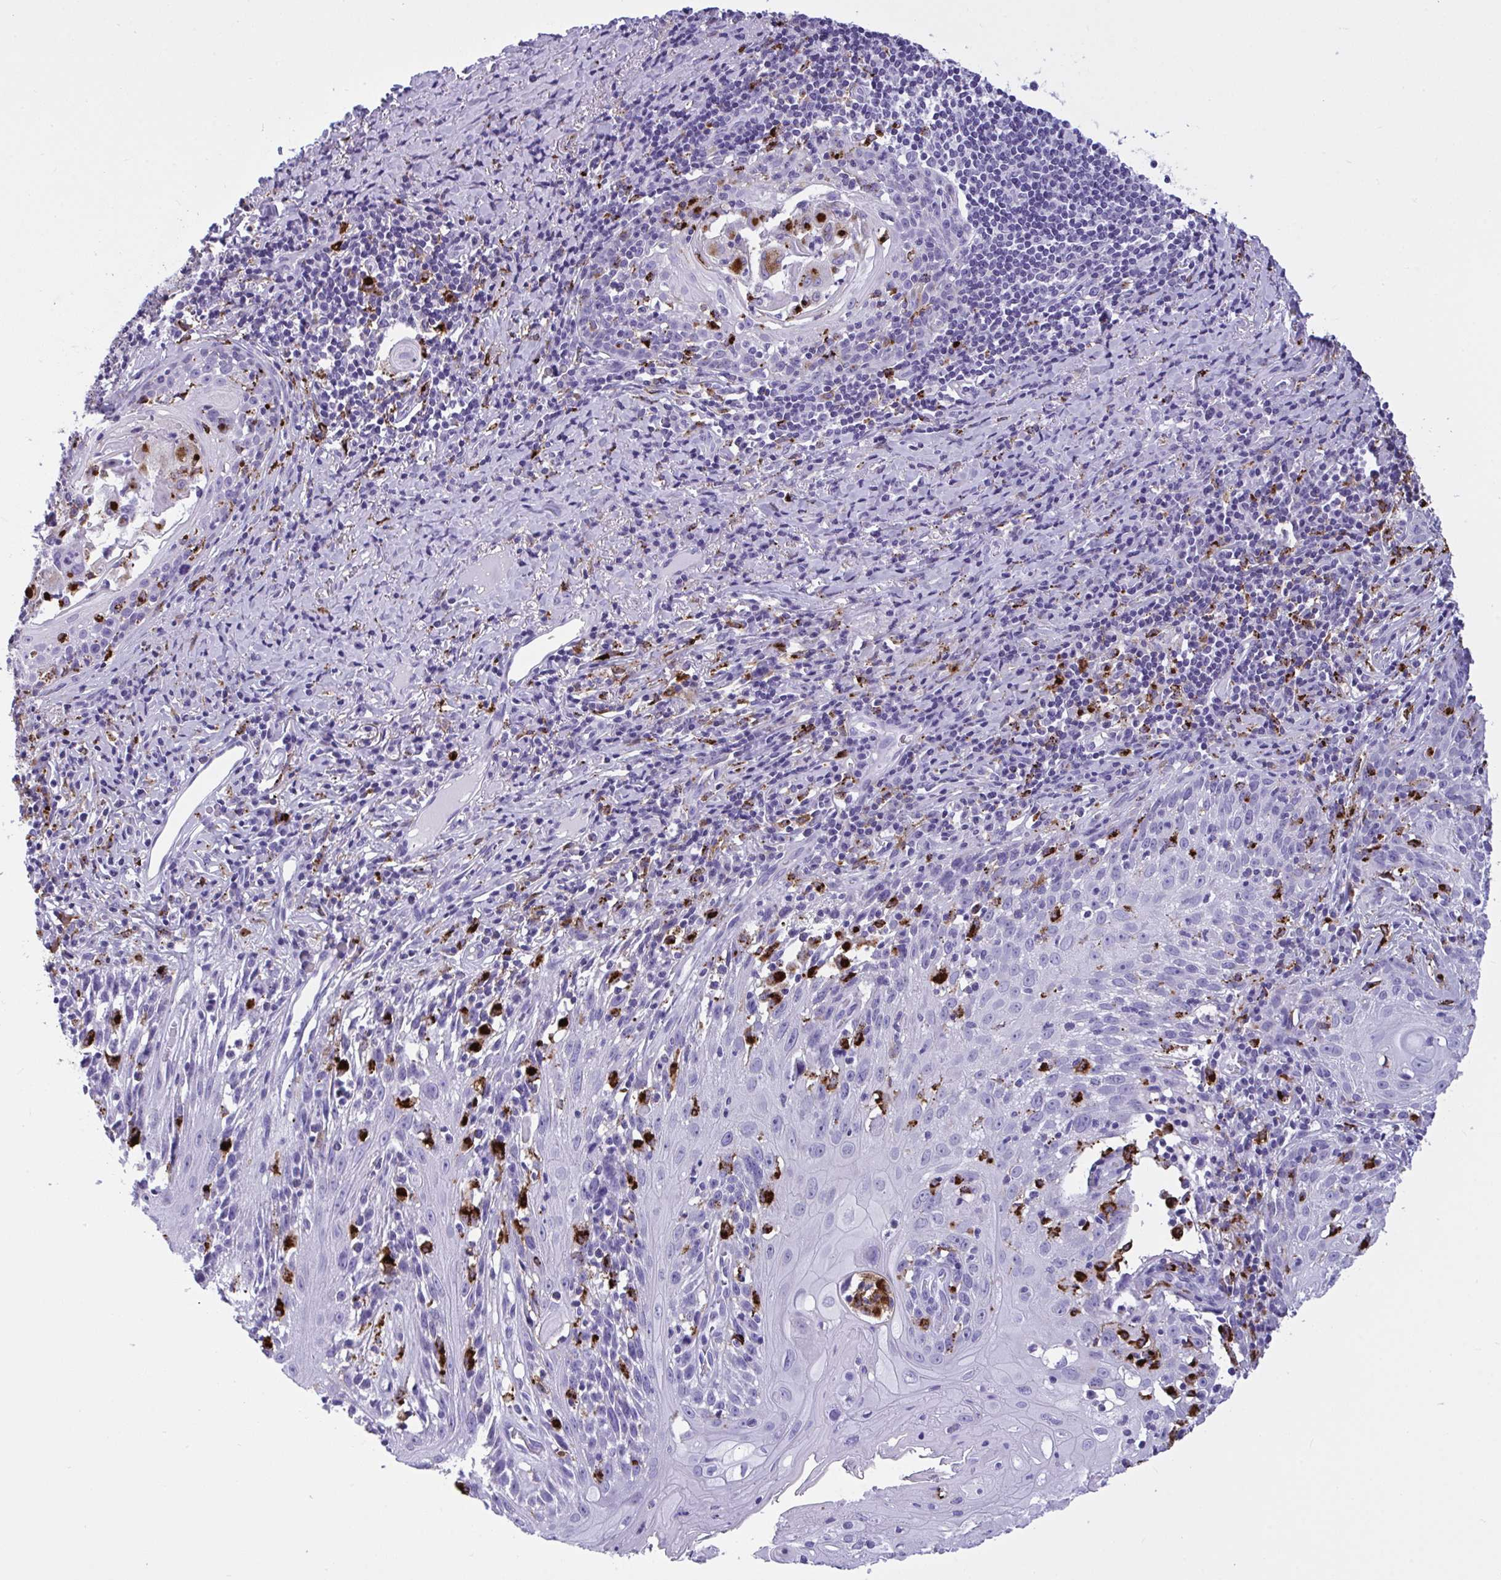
{"staining": {"intensity": "negative", "quantity": "none", "location": "none"}, "tissue": "skin cancer", "cell_type": "Tumor cells", "image_type": "cancer", "snomed": [{"axis": "morphology", "description": "Squamous cell carcinoma, NOS"}, {"axis": "topography", "description": "Skin"}, {"axis": "topography", "description": "Vulva"}], "caption": "A photomicrograph of squamous cell carcinoma (skin) stained for a protein reveals no brown staining in tumor cells.", "gene": "CPVL", "patient": {"sex": "female", "age": 76}}